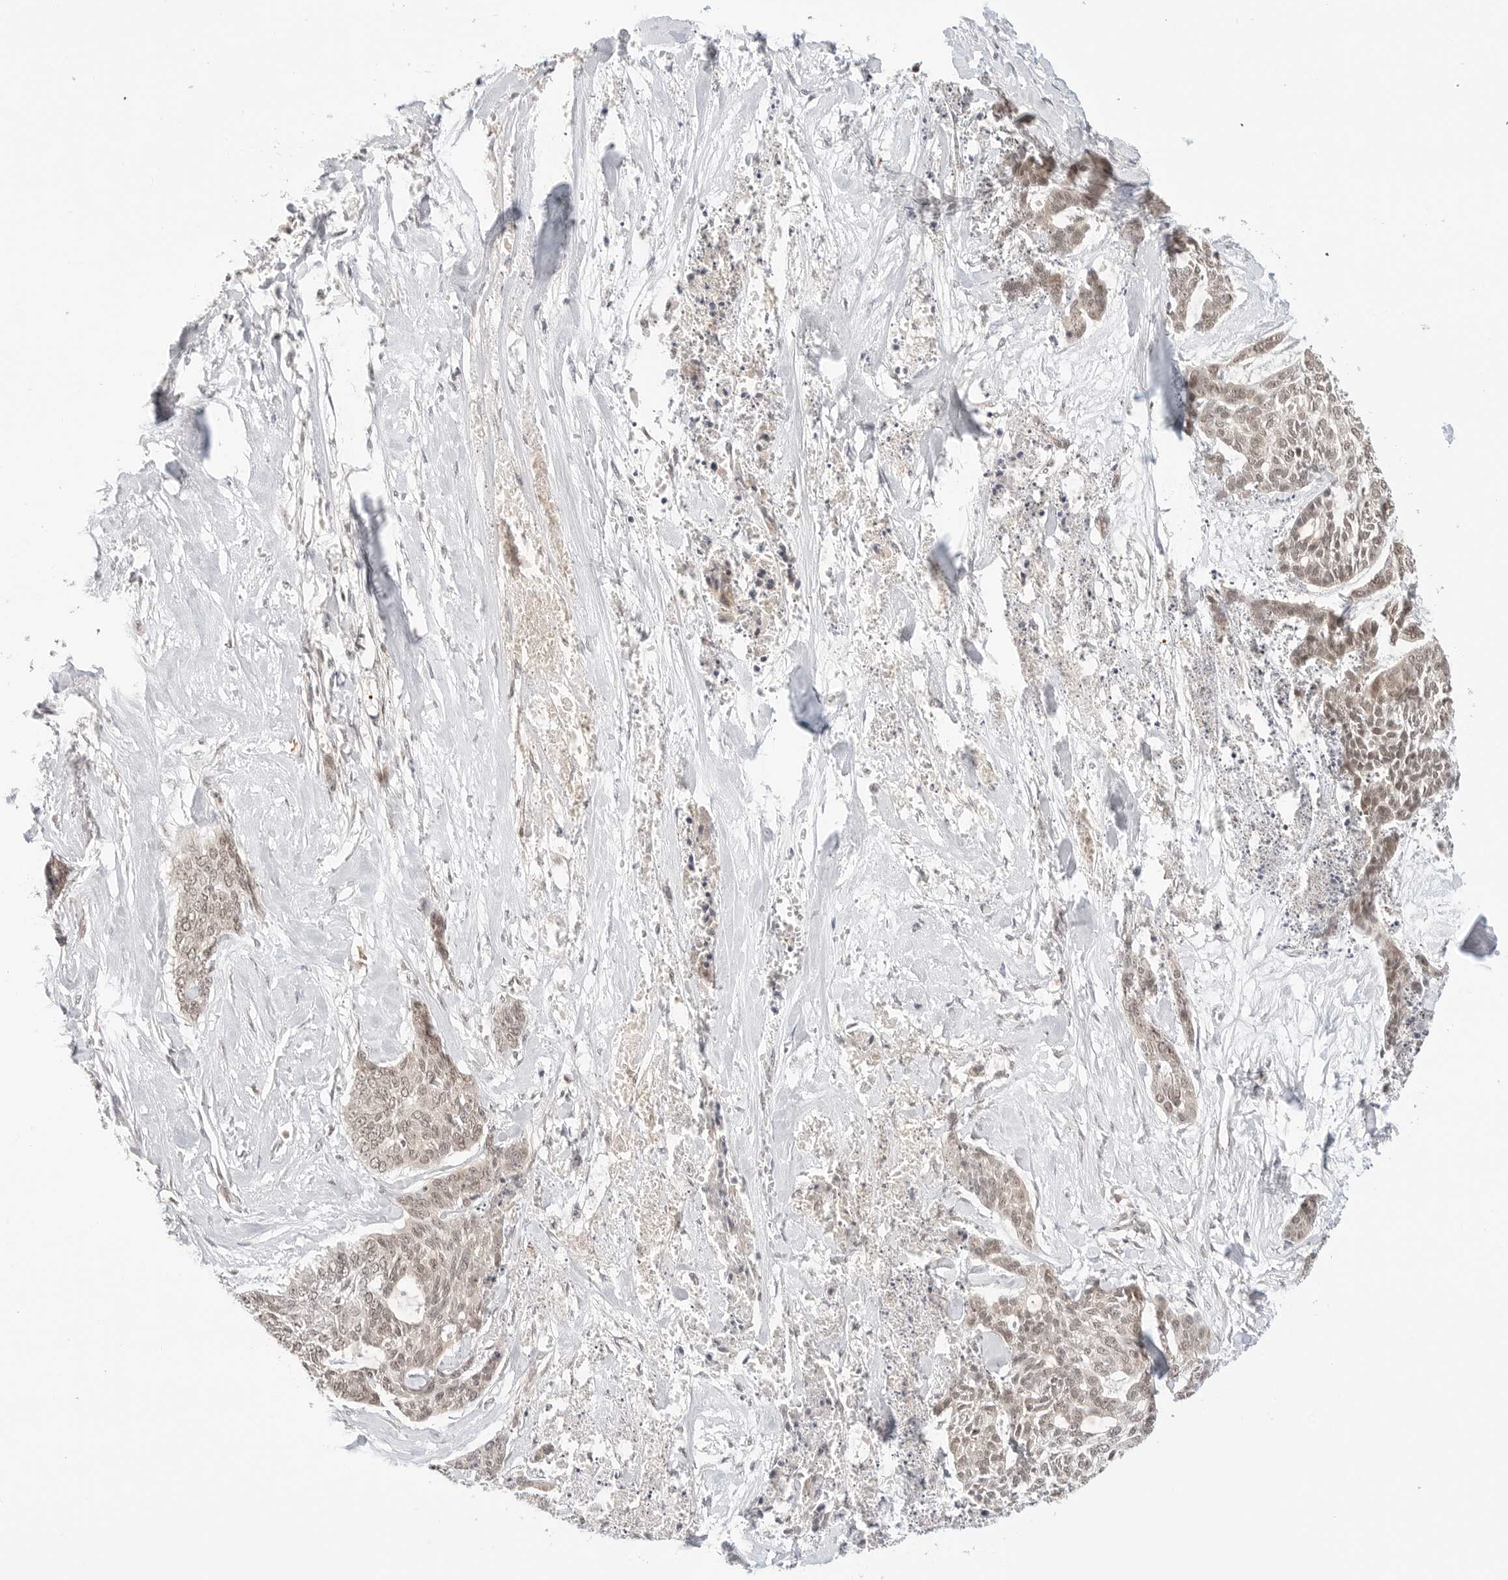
{"staining": {"intensity": "weak", "quantity": ">75%", "location": "nuclear"}, "tissue": "skin cancer", "cell_type": "Tumor cells", "image_type": "cancer", "snomed": [{"axis": "morphology", "description": "Basal cell carcinoma"}, {"axis": "topography", "description": "Skin"}], "caption": "Approximately >75% of tumor cells in human skin cancer display weak nuclear protein positivity as visualized by brown immunohistochemical staining.", "gene": "SEPTIN4", "patient": {"sex": "female", "age": 64}}